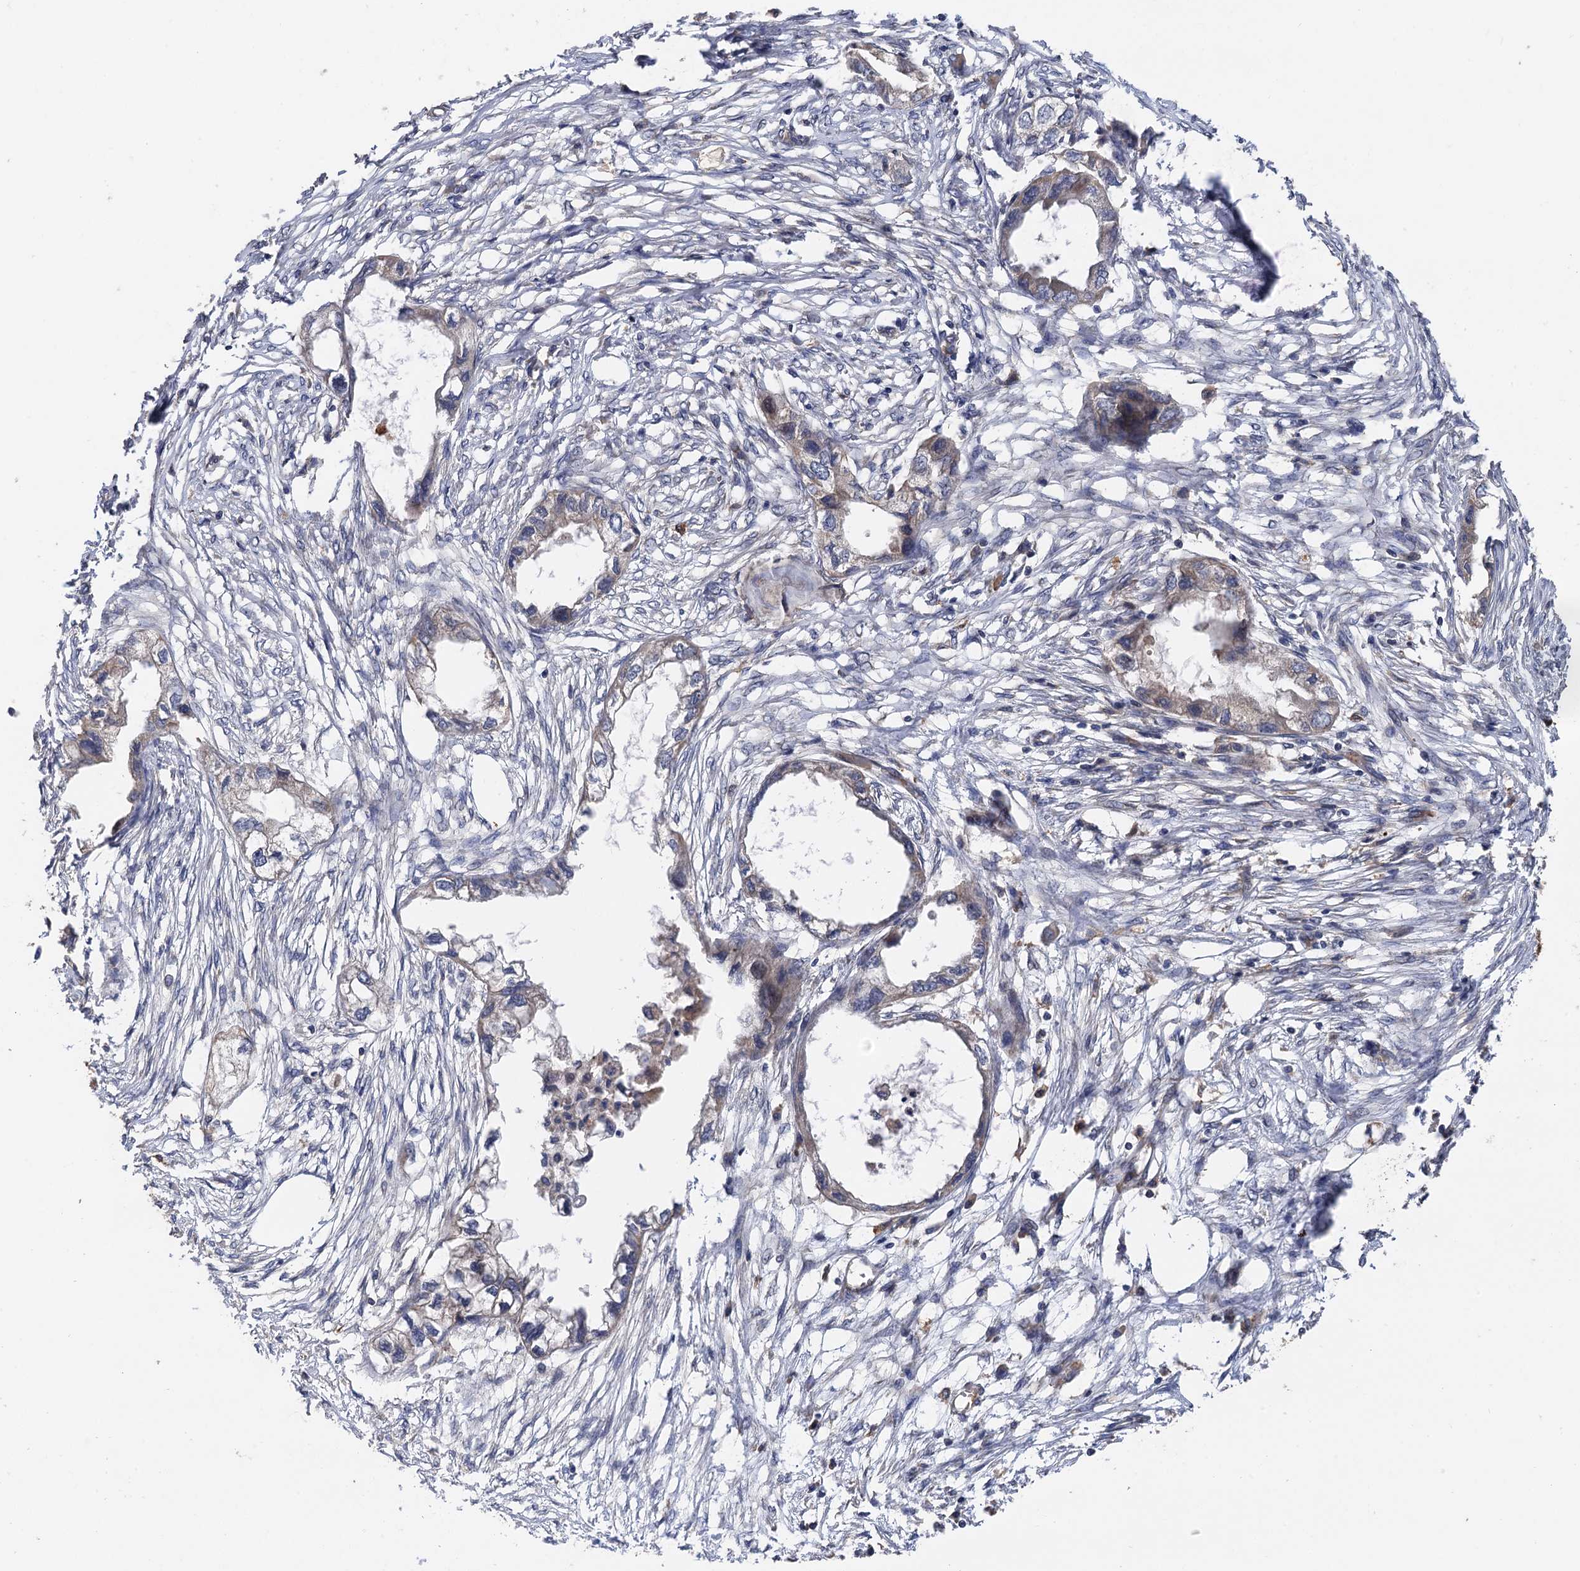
{"staining": {"intensity": "weak", "quantity": "<25%", "location": "cytoplasmic/membranous"}, "tissue": "endometrial cancer", "cell_type": "Tumor cells", "image_type": "cancer", "snomed": [{"axis": "morphology", "description": "Adenocarcinoma, NOS"}, {"axis": "morphology", "description": "Adenocarcinoma, metastatic, NOS"}, {"axis": "topography", "description": "Adipose tissue"}, {"axis": "topography", "description": "Endometrium"}], "caption": "A histopathology image of human endometrial cancer is negative for staining in tumor cells.", "gene": "SNX32", "patient": {"sex": "female", "age": 67}}